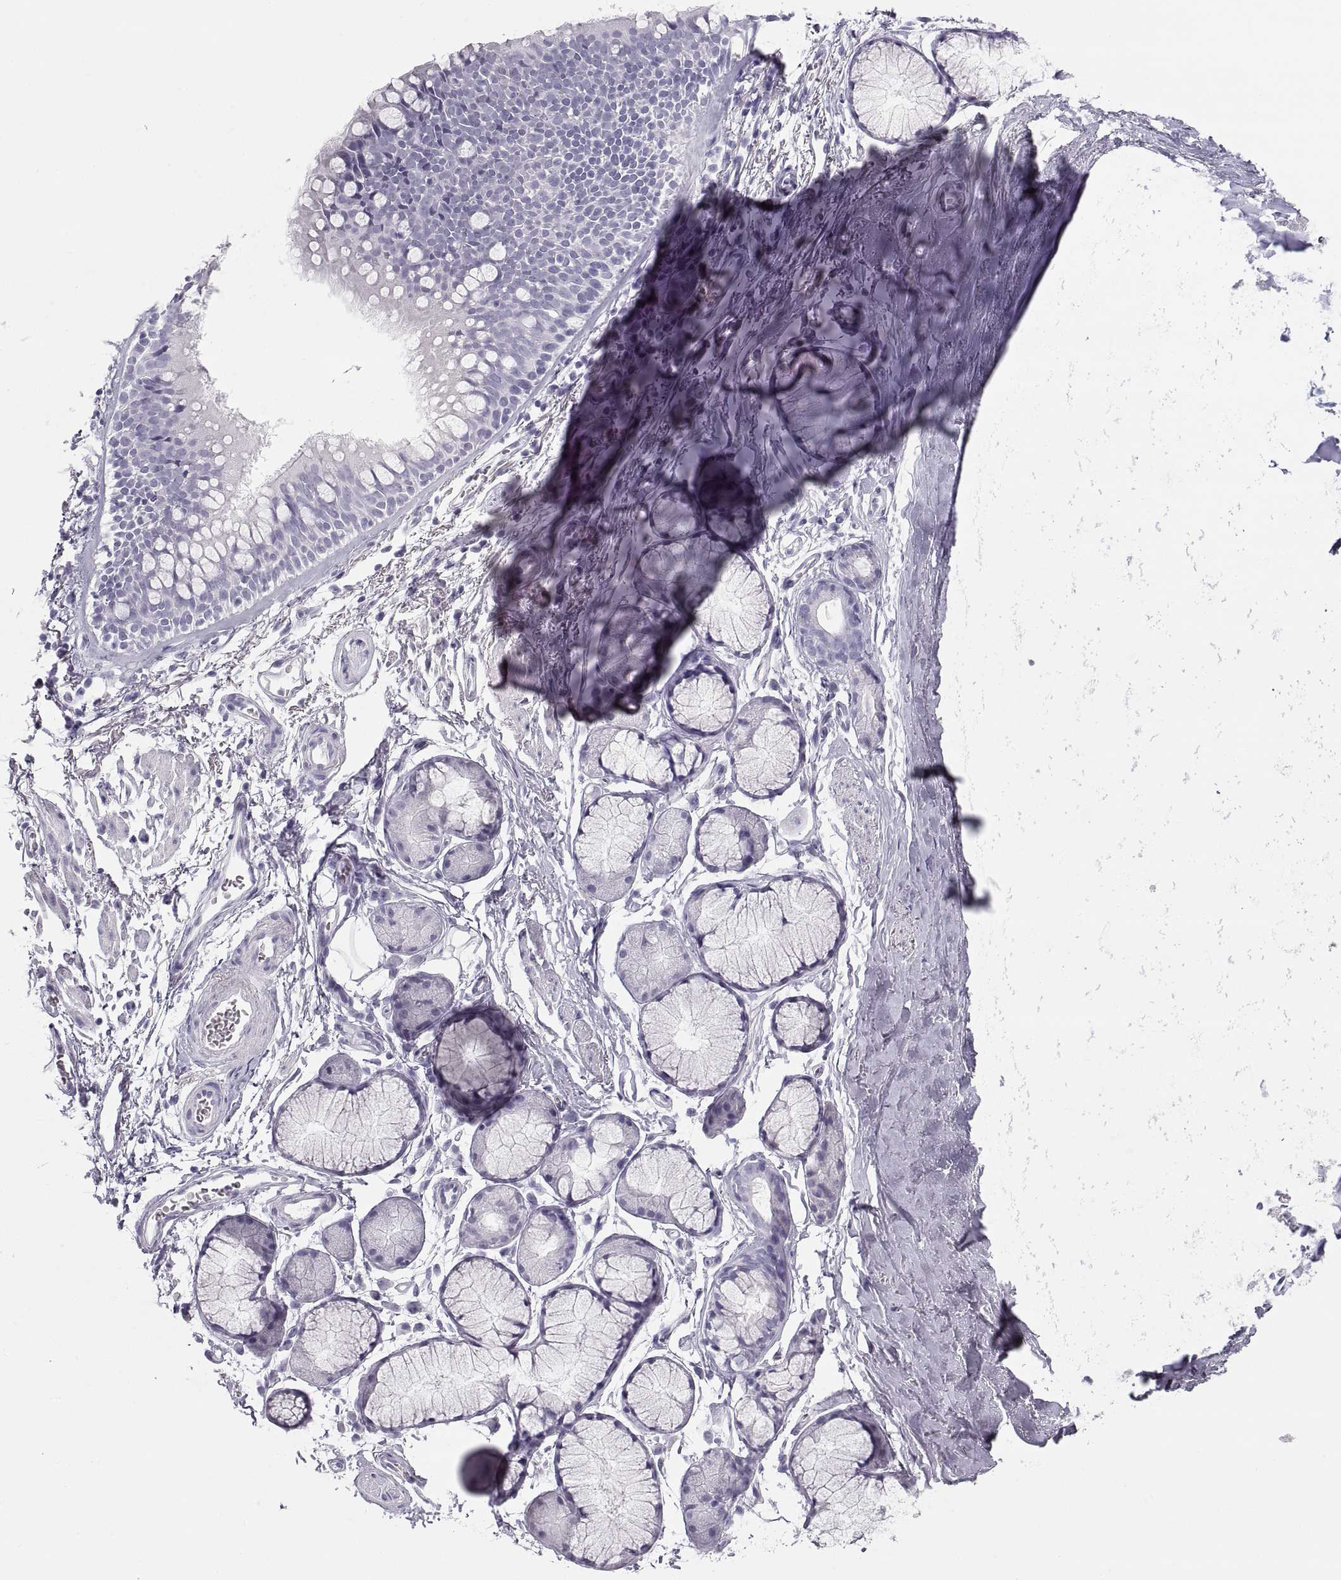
{"staining": {"intensity": "negative", "quantity": "none", "location": "none"}, "tissue": "adipose tissue", "cell_type": "Adipocytes", "image_type": "normal", "snomed": [{"axis": "morphology", "description": "Normal tissue, NOS"}, {"axis": "topography", "description": "Cartilage tissue"}, {"axis": "topography", "description": "Bronchus"}], "caption": "IHC histopathology image of normal adipose tissue: human adipose tissue stained with DAB (3,3'-diaminobenzidine) exhibits no significant protein staining in adipocytes.", "gene": "SEMG1", "patient": {"sex": "female", "age": 79}}